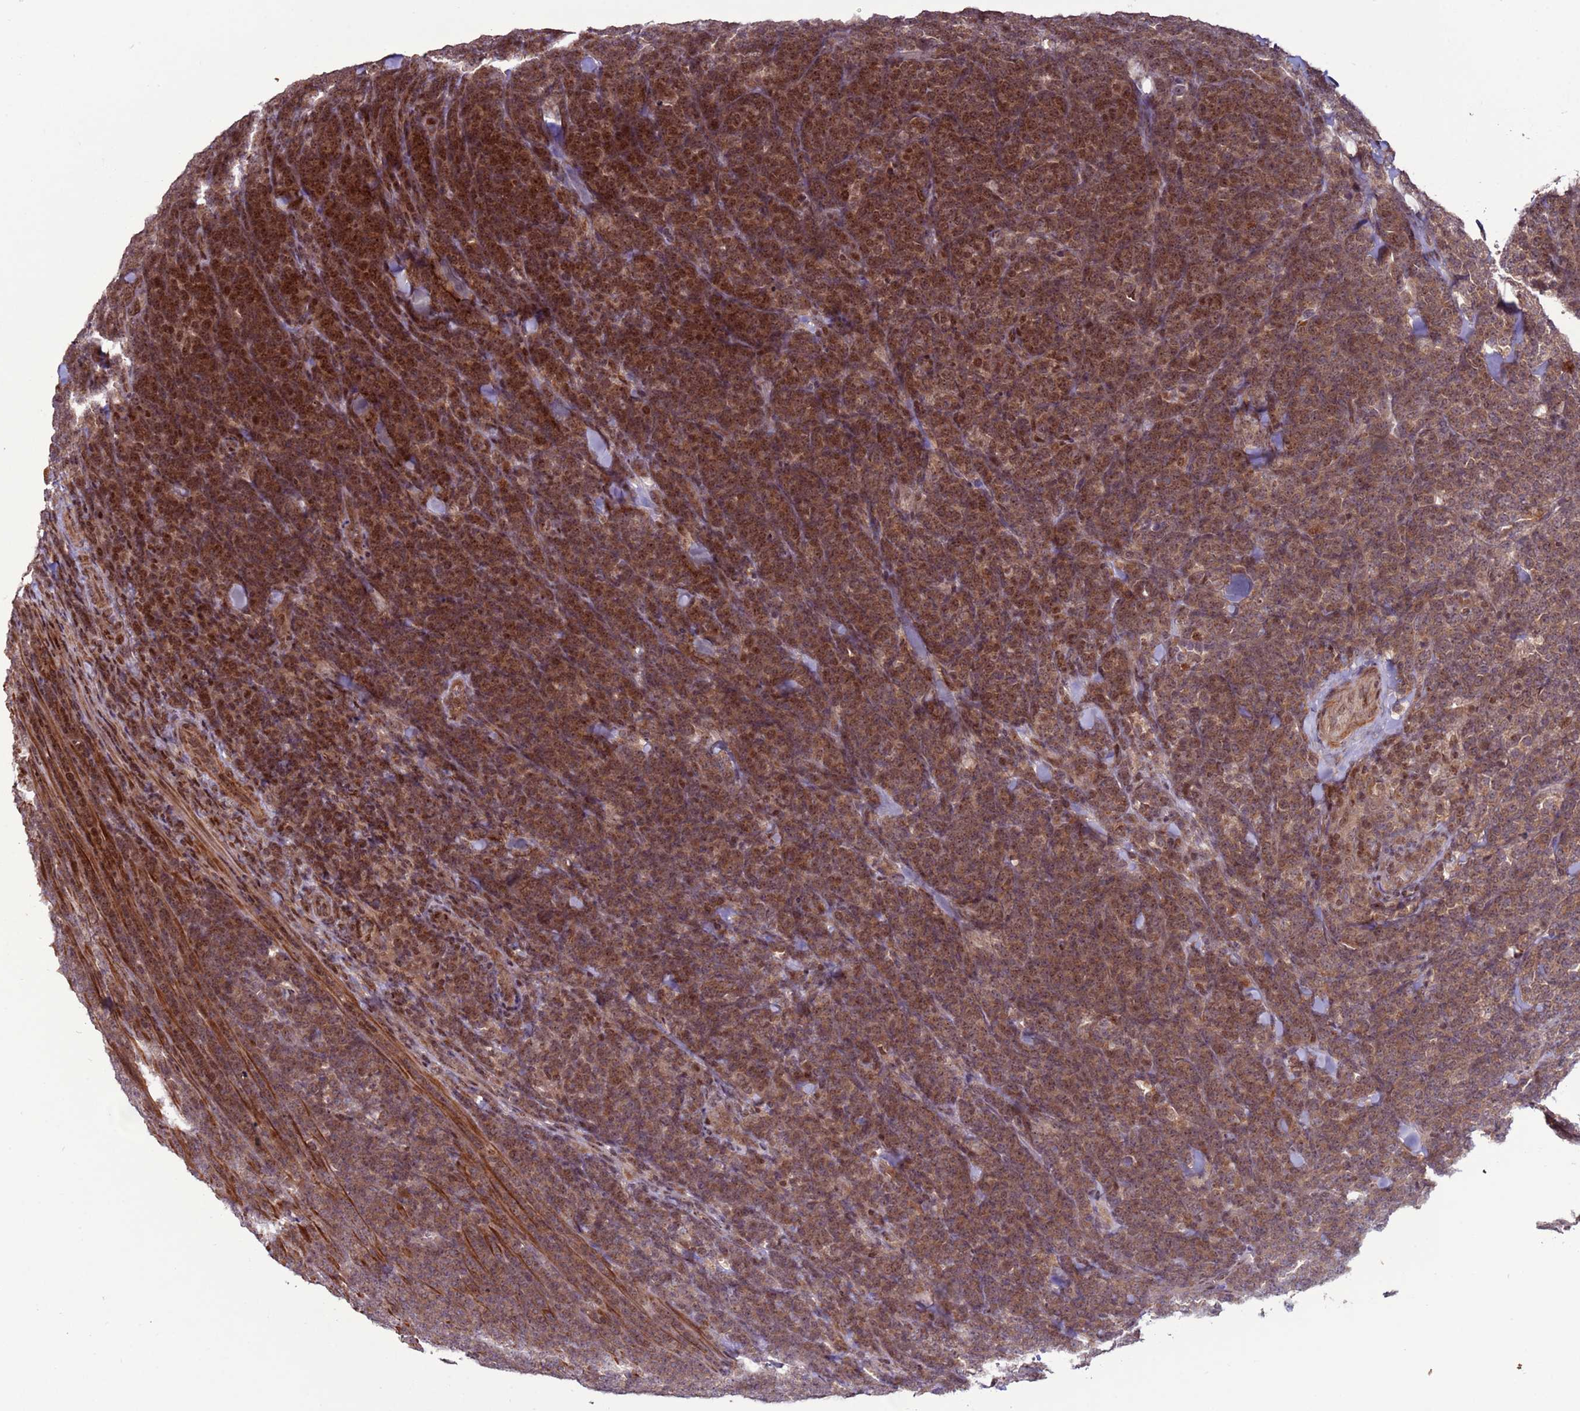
{"staining": {"intensity": "moderate", "quantity": "25%-75%", "location": "cytoplasmic/membranous"}, "tissue": "lymphoma", "cell_type": "Tumor cells", "image_type": "cancer", "snomed": [{"axis": "morphology", "description": "Malignant lymphoma, non-Hodgkin's type, High grade"}, {"axis": "topography", "description": "Small intestine"}], "caption": "Human malignant lymphoma, non-Hodgkin's type (high-grade) stained with a protein marker shows moderate staining in tumor cells.", "gene": "HGH1", "patient": {"sex": "male", "age": 8}}